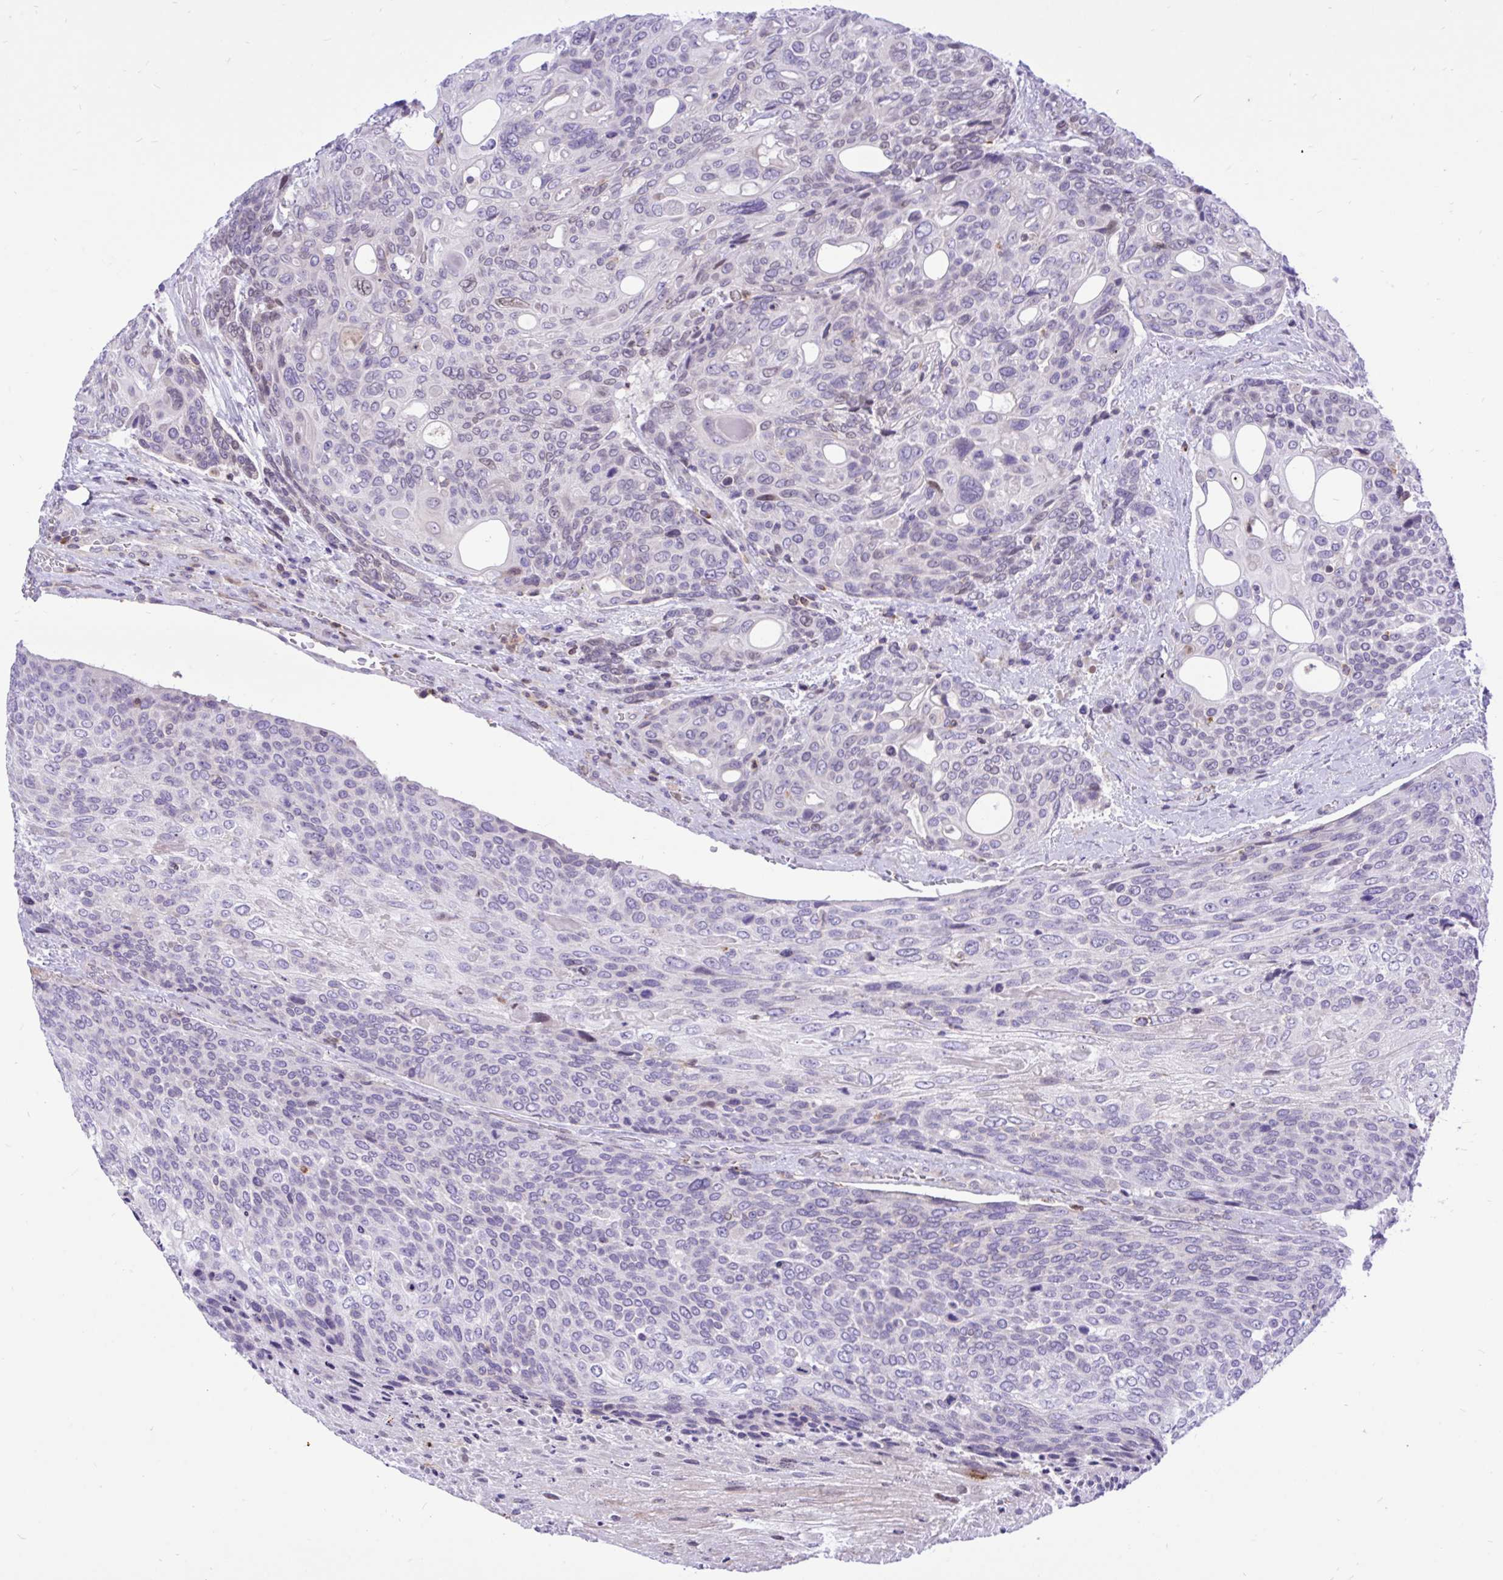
{"staining": {"intensity": "negative", "quantity": "none", "location": "none"}, "tissue": "urothelial cancer", "cell_type": "Tumor cells", "image_type": "cancer", "snomed": [{"axis": "morphology", "description": "Urothelial carcinoma, High grade"}, {"axis": "topography", "description": "Urinary bladder"}], "caption": "The image exhibits no staining of tumor cells in urothelial cancer.", "gene": "CXCL8", "patient": {"sex": "female", "age": 70}}